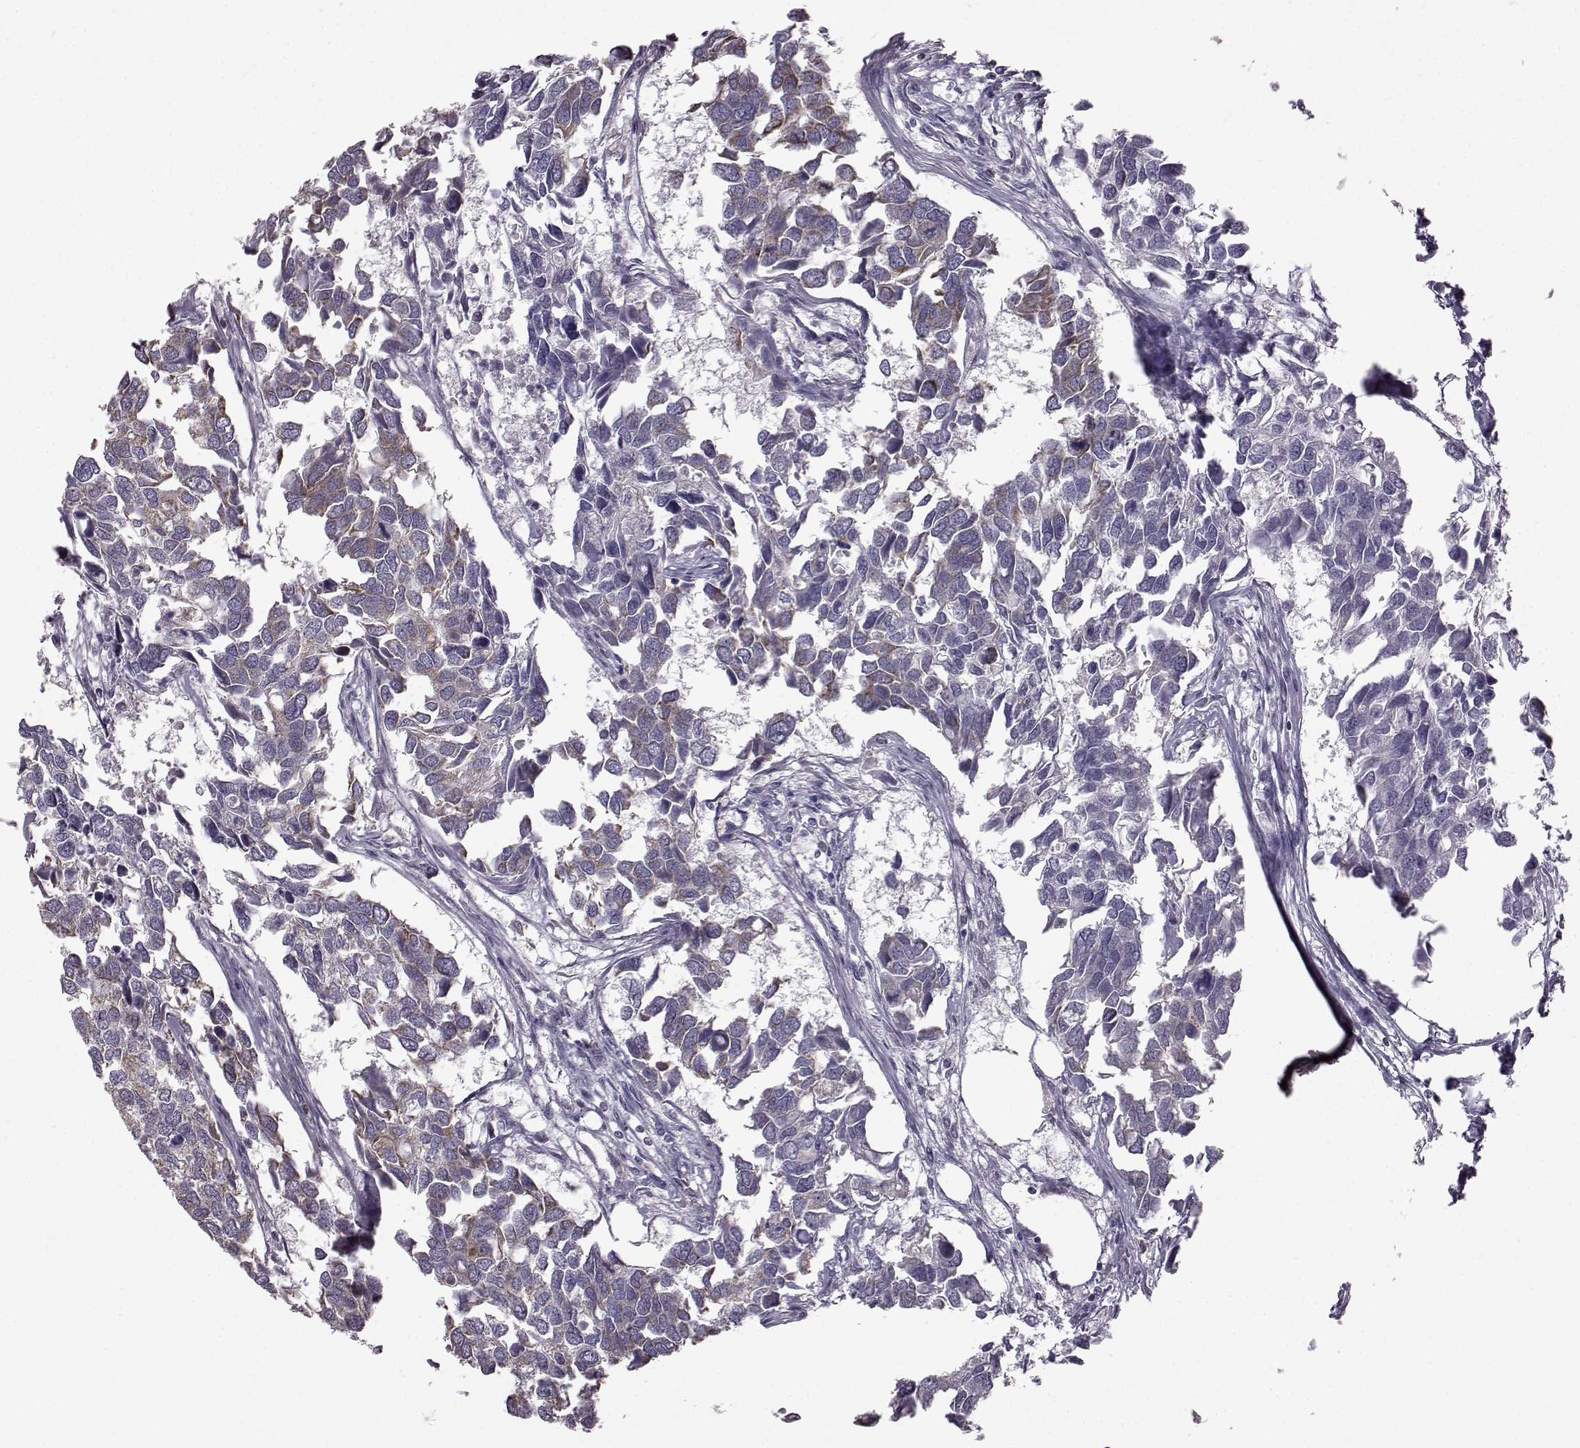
{"staining": {"intensity": "weak", "quantity": "<25%", "location": "cytoplasmic/membranous"}, "tissue": "breast cancer", "cell_type": "Tumor cells", "image_type": "cancer", "snomed": [{"axis": "morphology", "description": "Duct carcinoma"}, {"axis": "topography", "description": "Breast"}], "caption": "High magnification brightfield microscopy of breast cancer (infiltrating ductal carcinoma) stained with DAB (brown) and counterstained with hematoxylin (blue): tumor cells show no significant expression. The staining was performed using DAB (3,3'-diaminobenzidine) to visualize the protein expression in brown, while the nuclei were stained in blue with hematoxylin (Magnification: 20x).", "gene": "DOK2", "patient": {"sex": "female", "age": 83}}